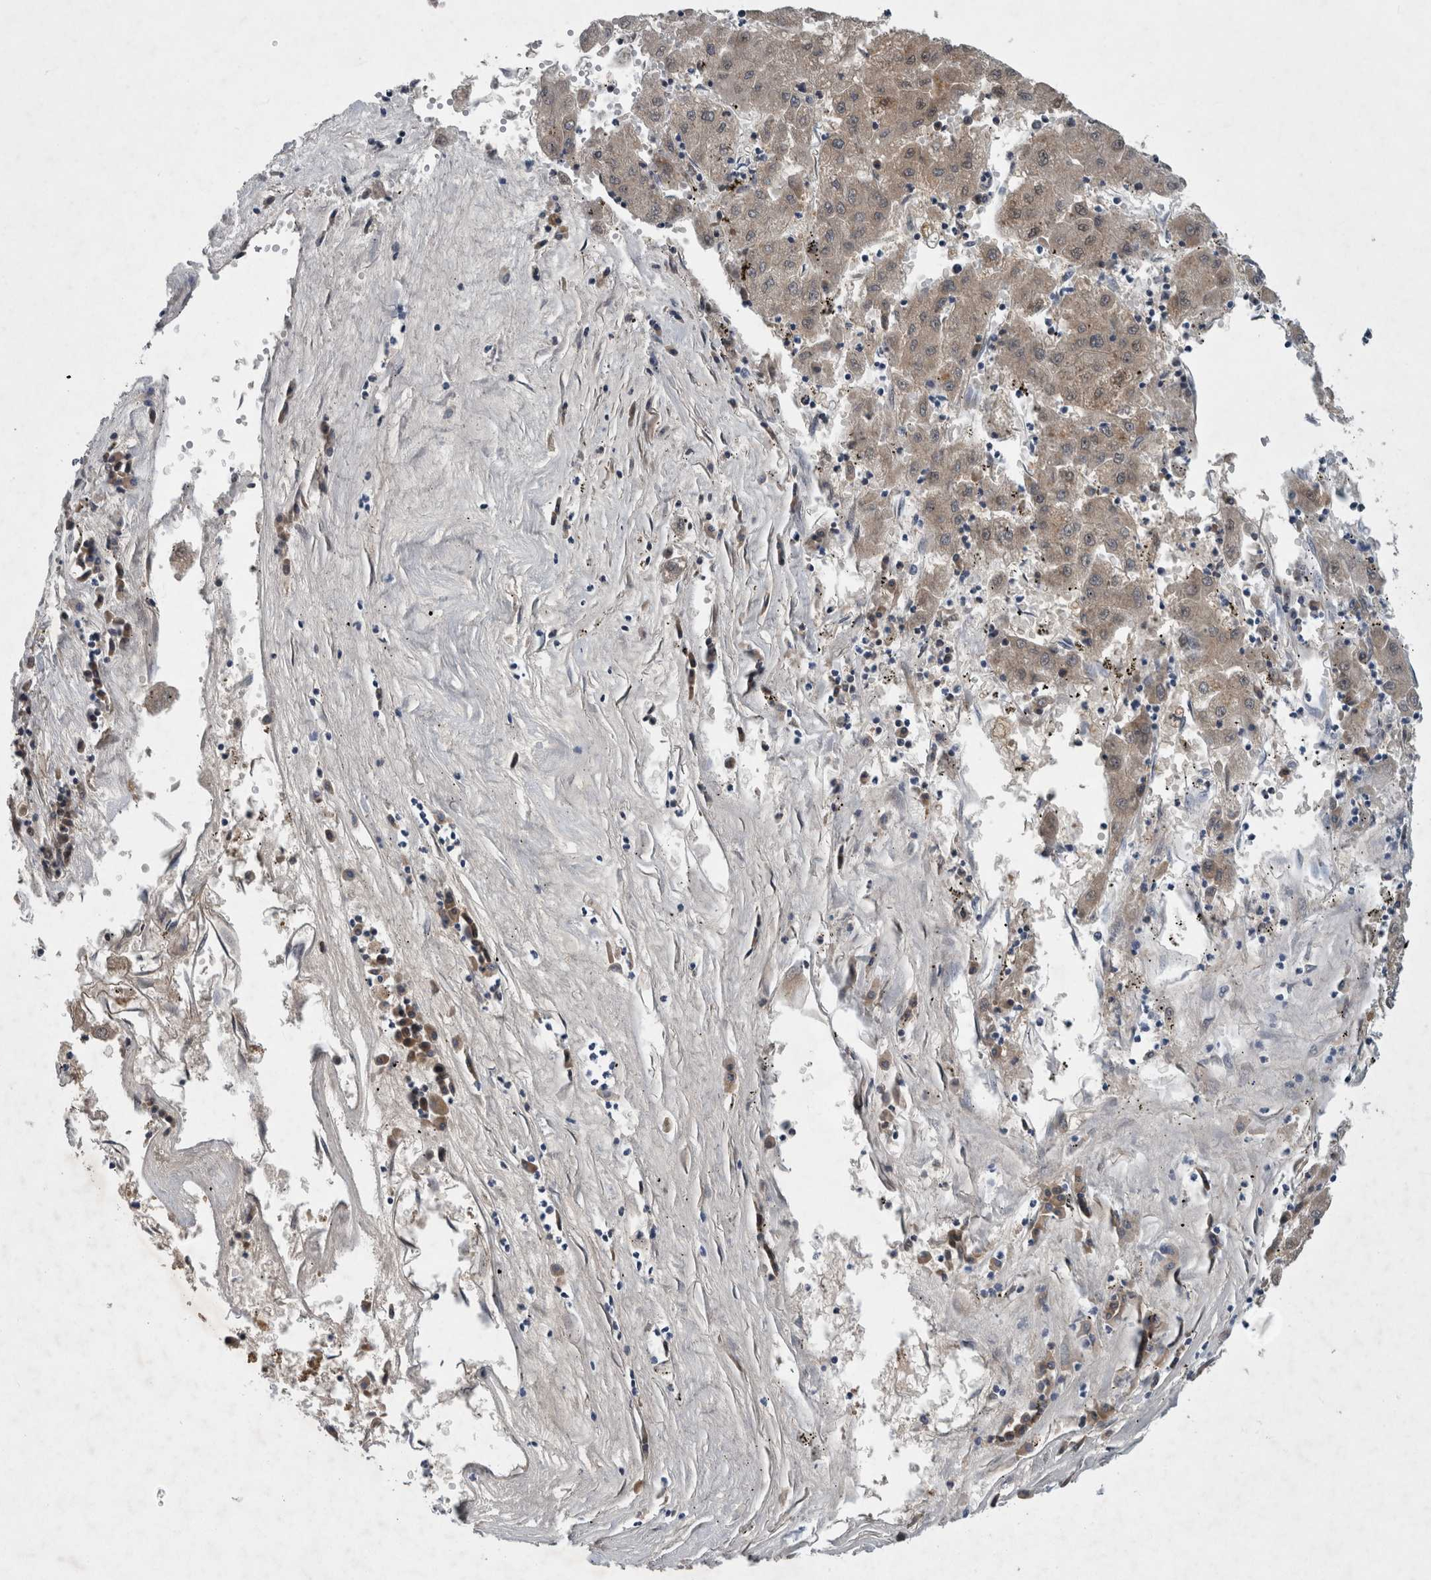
{"staining": {"intensity": "weak", "quantity": ">75%", "location": "cytoplasmic/membranous"}, "tissue": "liver cancer", "cell_type": "Tumor cells", "image_type": "cancer", "snomed": [{"axis": "morphology", "description": "Carcinoma, Hepatocellular, NOS"}, {"axis": "topography", "description": "Liver"}], "caption": "DAB immunohistochemical staining of hepatocellular carcinoma (liver) displays weak cytoplasmic/membranous protein staining in about >75% of tumor cells.", "gene": "FAM83H", "patient": {"sex": "male", "age": 72}}